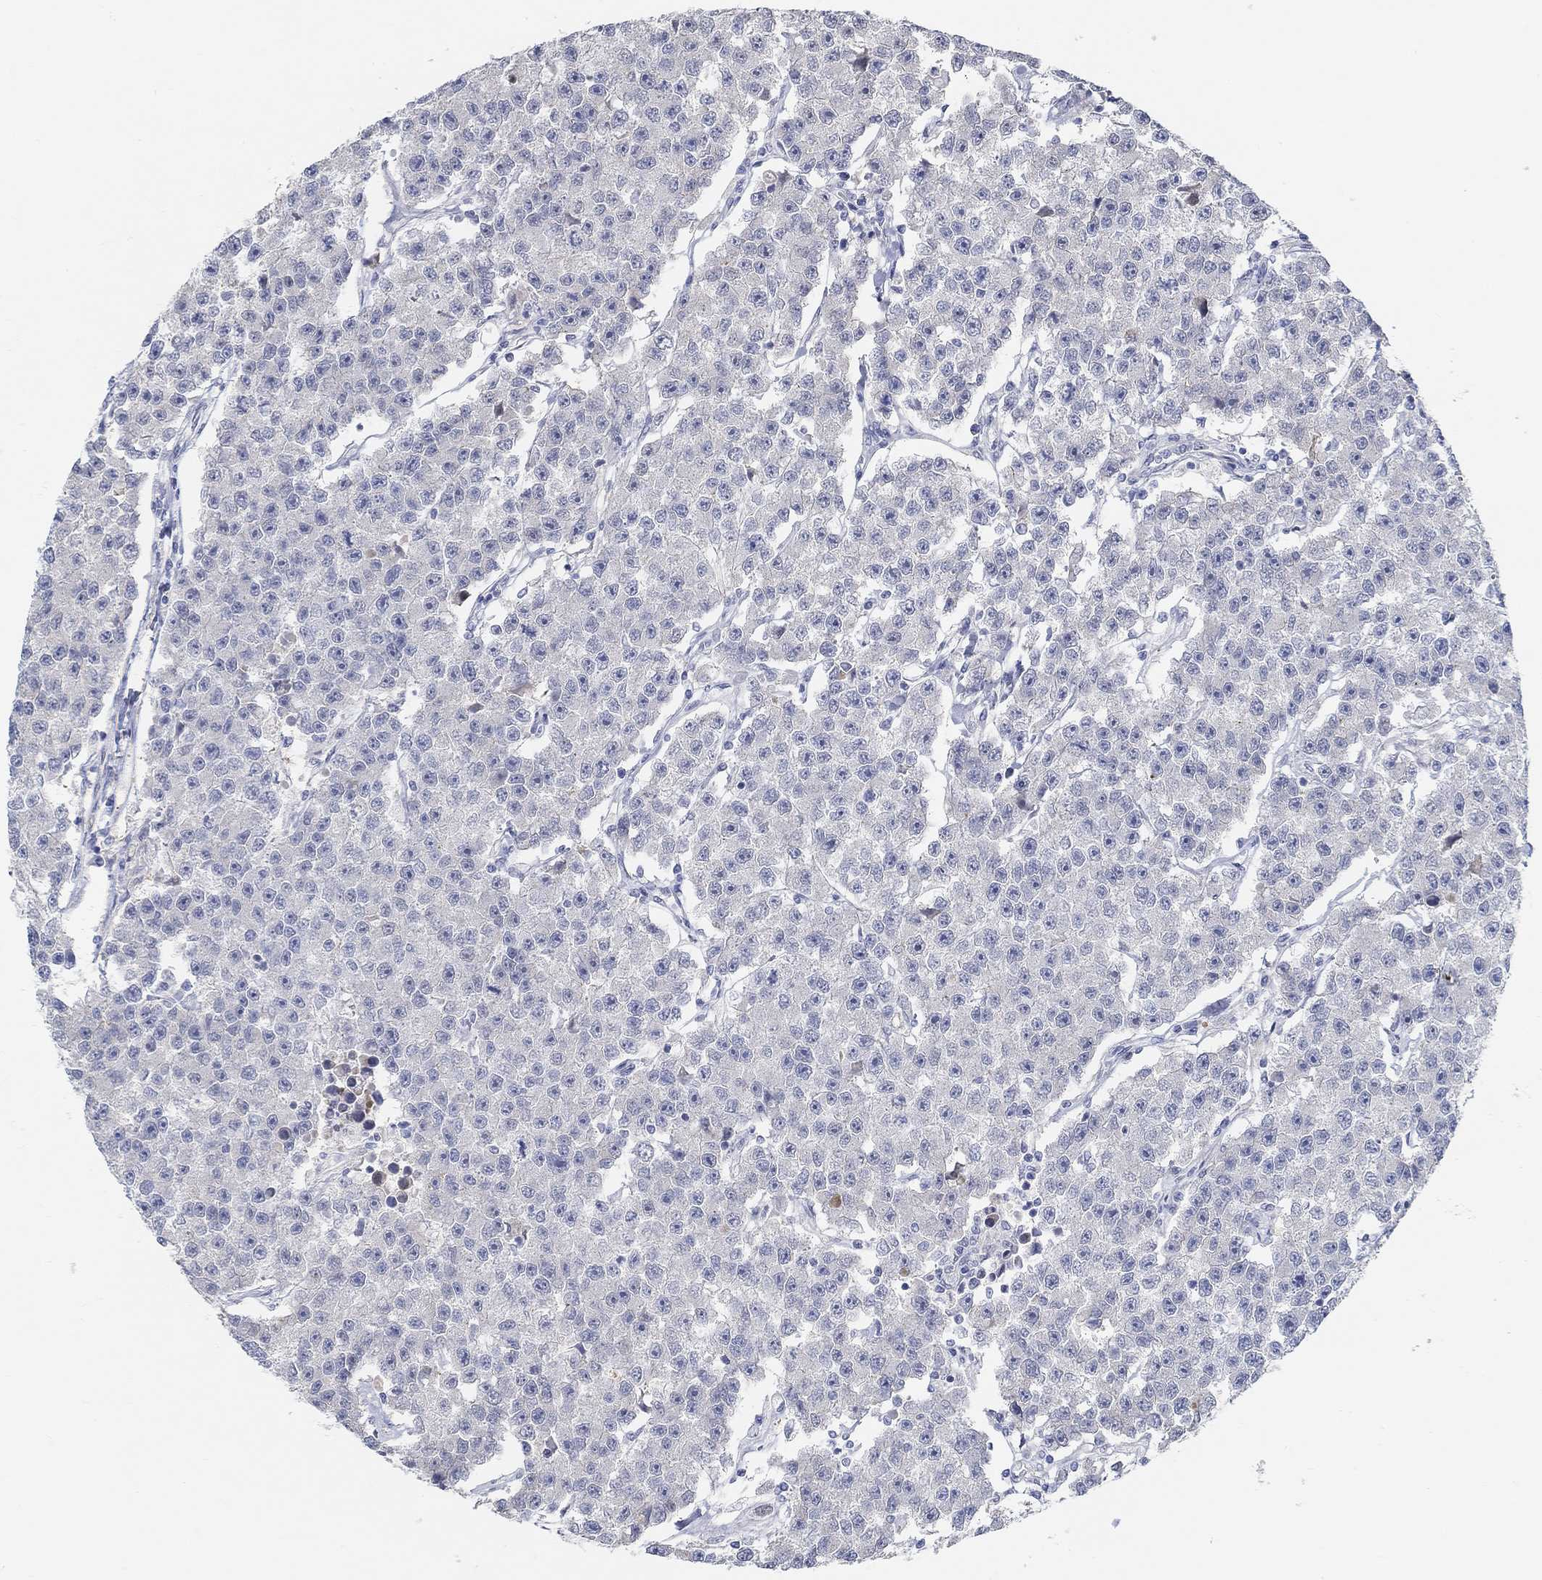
{"staining": {"intensity": "negative", "quantity": "none", "location": "none"}, "tissue": "testis cancer", "cell_type": "Tumor cells", "image_type": "cancer", "snomed": [{"axis": "morphology", "description": "Seminoma, NOS"}, {"axis": "topography", "description": "Testis"}], "caption": "The immunohistochemistry (IHC) photomicrograph has no significant staining in tumor cells of seminoma (testis) tissue. (Brightfield microscopy of DAB IHC at high magnification).", "gene": "SNTG2", "patient": {"sex": "male", "age": 59}}